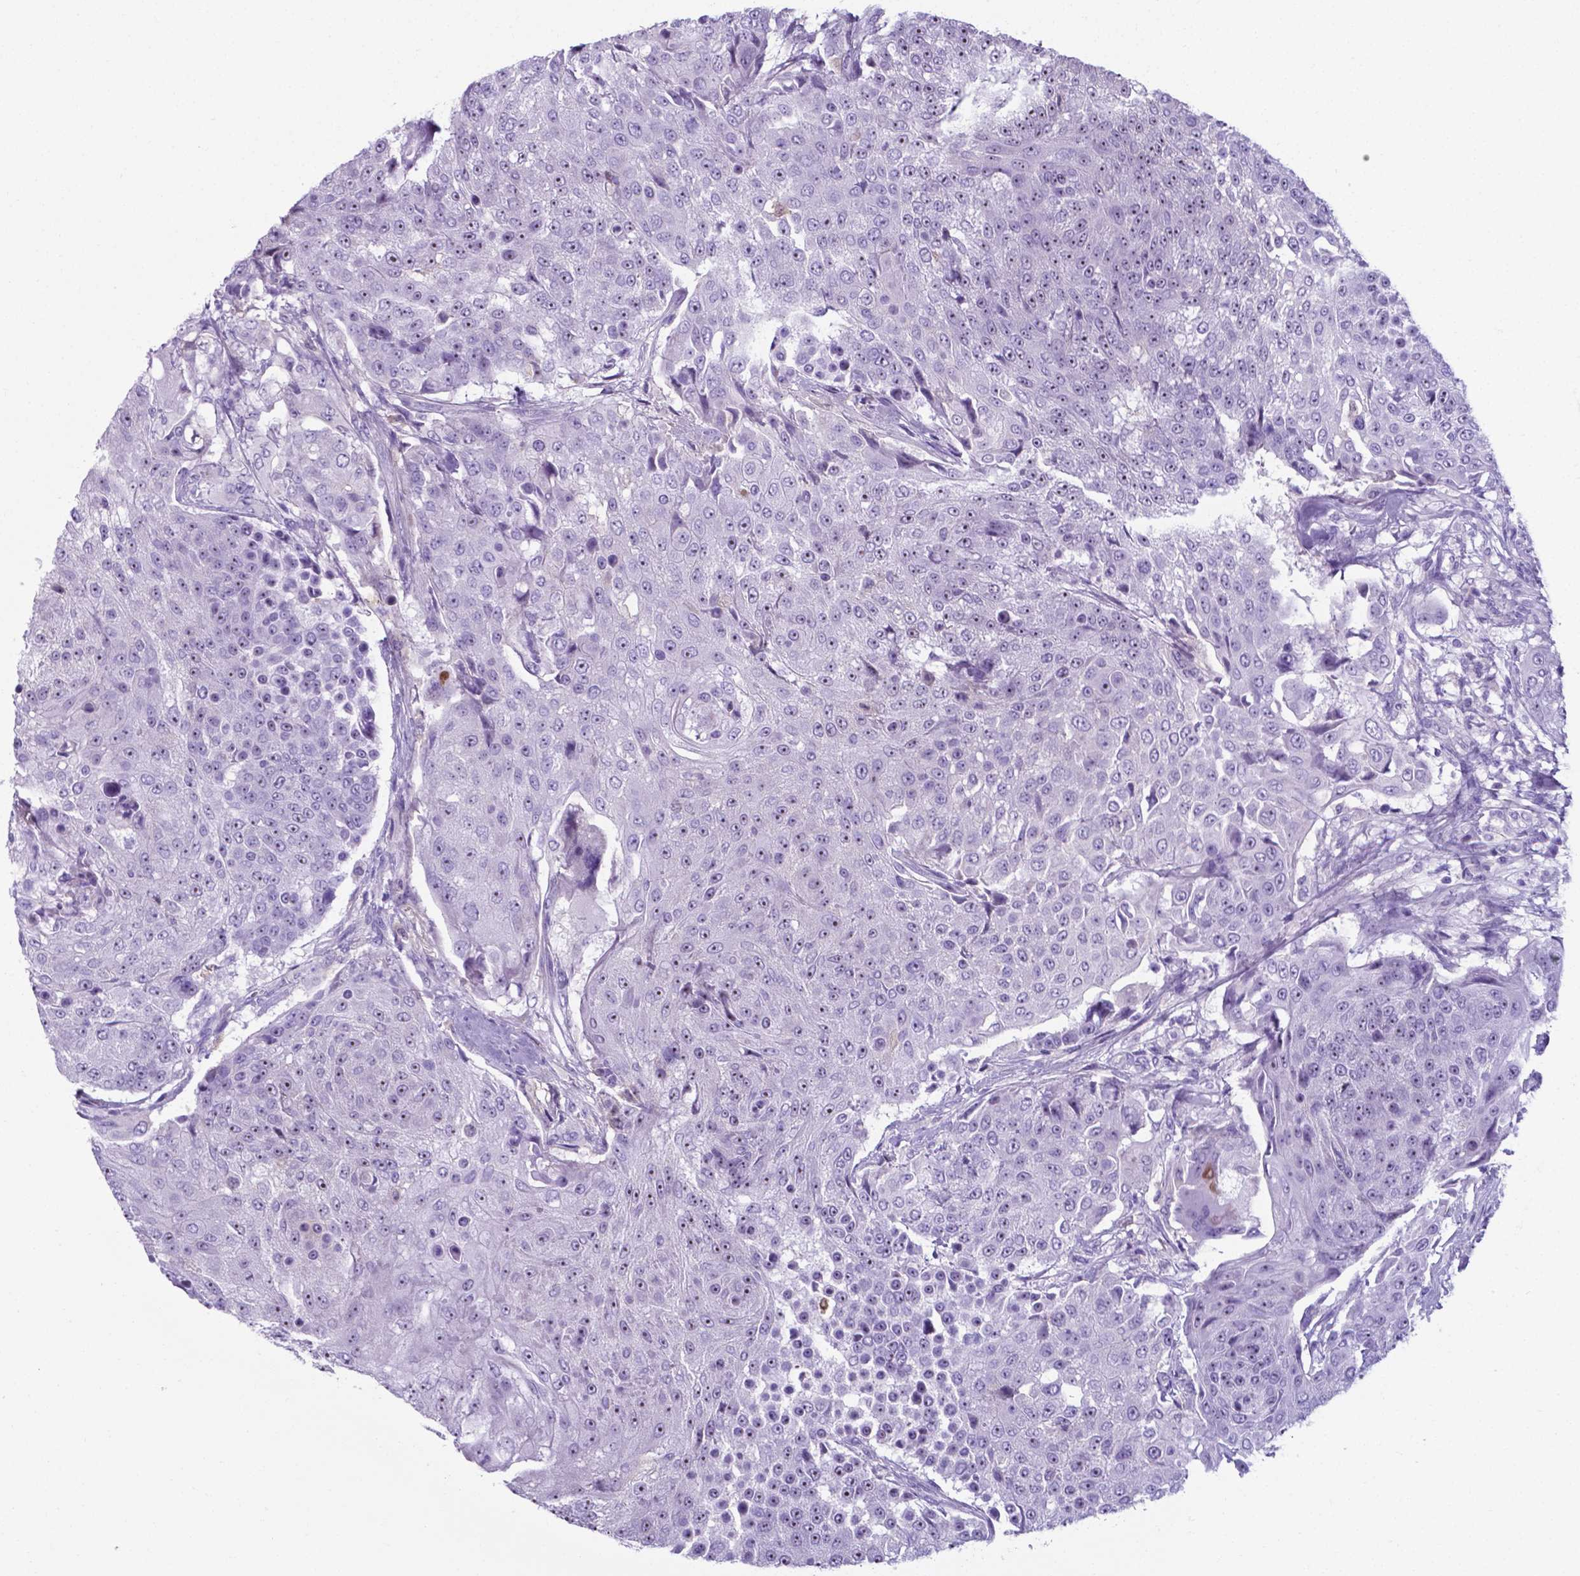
{"staining": {"intensity": "negative", "quantity": "none", "location": "none"}, "tissue": "urothelial cancer", "cell_type": "Tumor cells", "image_type": "cancer", "snomed": [{"axis": "morphology", "description": "Urothelial carcinoma, High grade"}, {"axis": "topography", "description": "Urinary bladder"}], "caption": "IHC image of neoplastic tissue: human urothelial cancer stained with DAB (3,3'-diaminobenzidine) shows no significant protein staining in tumor cells.", "gene": "AP5B1", "patient": {"sex": "female", "age": 63}}